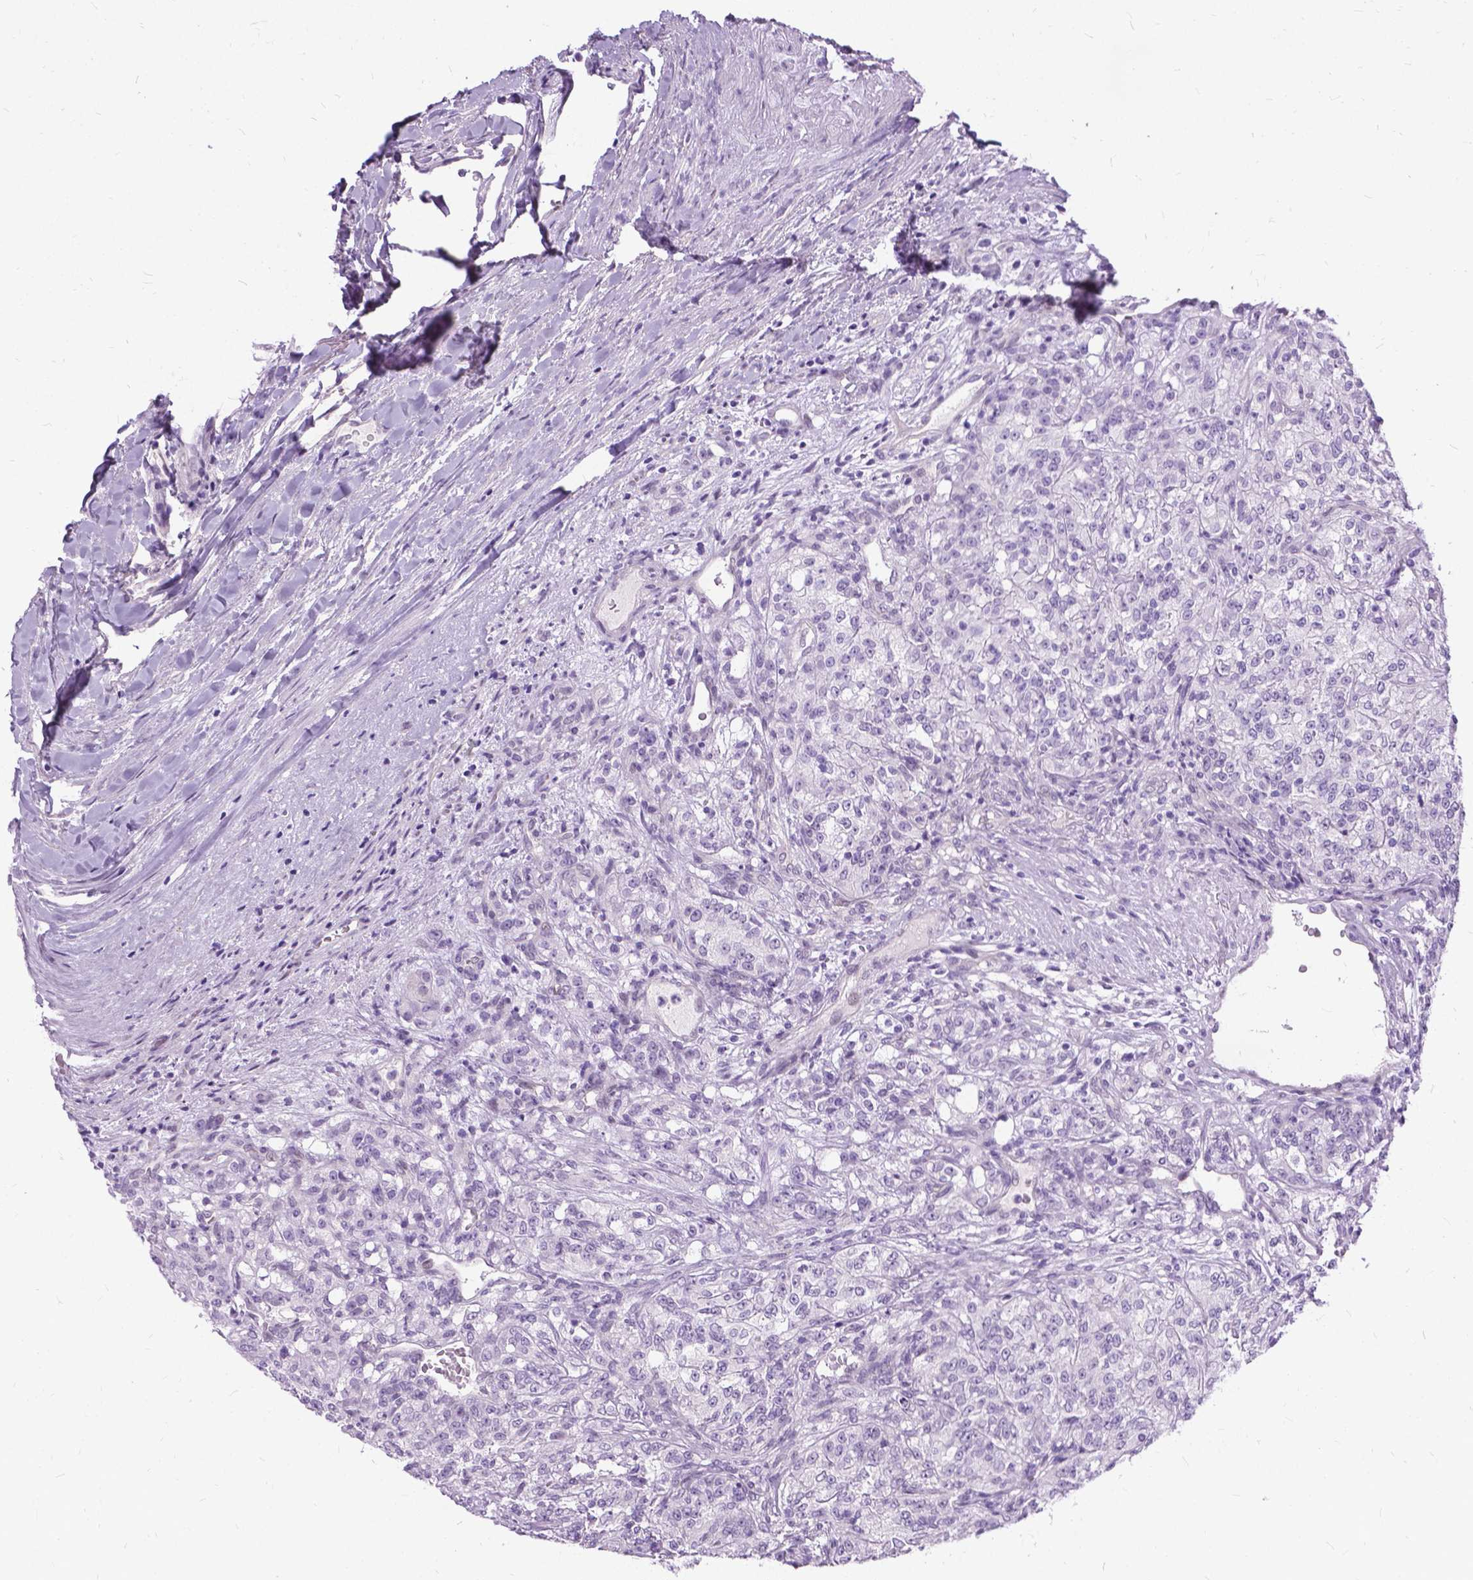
{"staining": {"intensity": "negative", "quantity": "none", "location": "none"}, "tissue": "renal cancer", "cell_type": "Tumor cells", "image_type": "cancer", "snomed": [{"axis": "morphology", "description": "Adenocarcinoma, NOS"}, {"axis": "topography", "description": "Kidney"}], "caption": "Adenocarcinoma (renal) was stained to show a protein in brown. There is no significant staining in tumor cells. Brightfield microscopy of immunohistochemistry (IHC) stained with DAB (brown) and hematoxylin (blue), captured at high magnification.", "gene": "PROB1", "patient": {"sex": "female", "age": 63}}